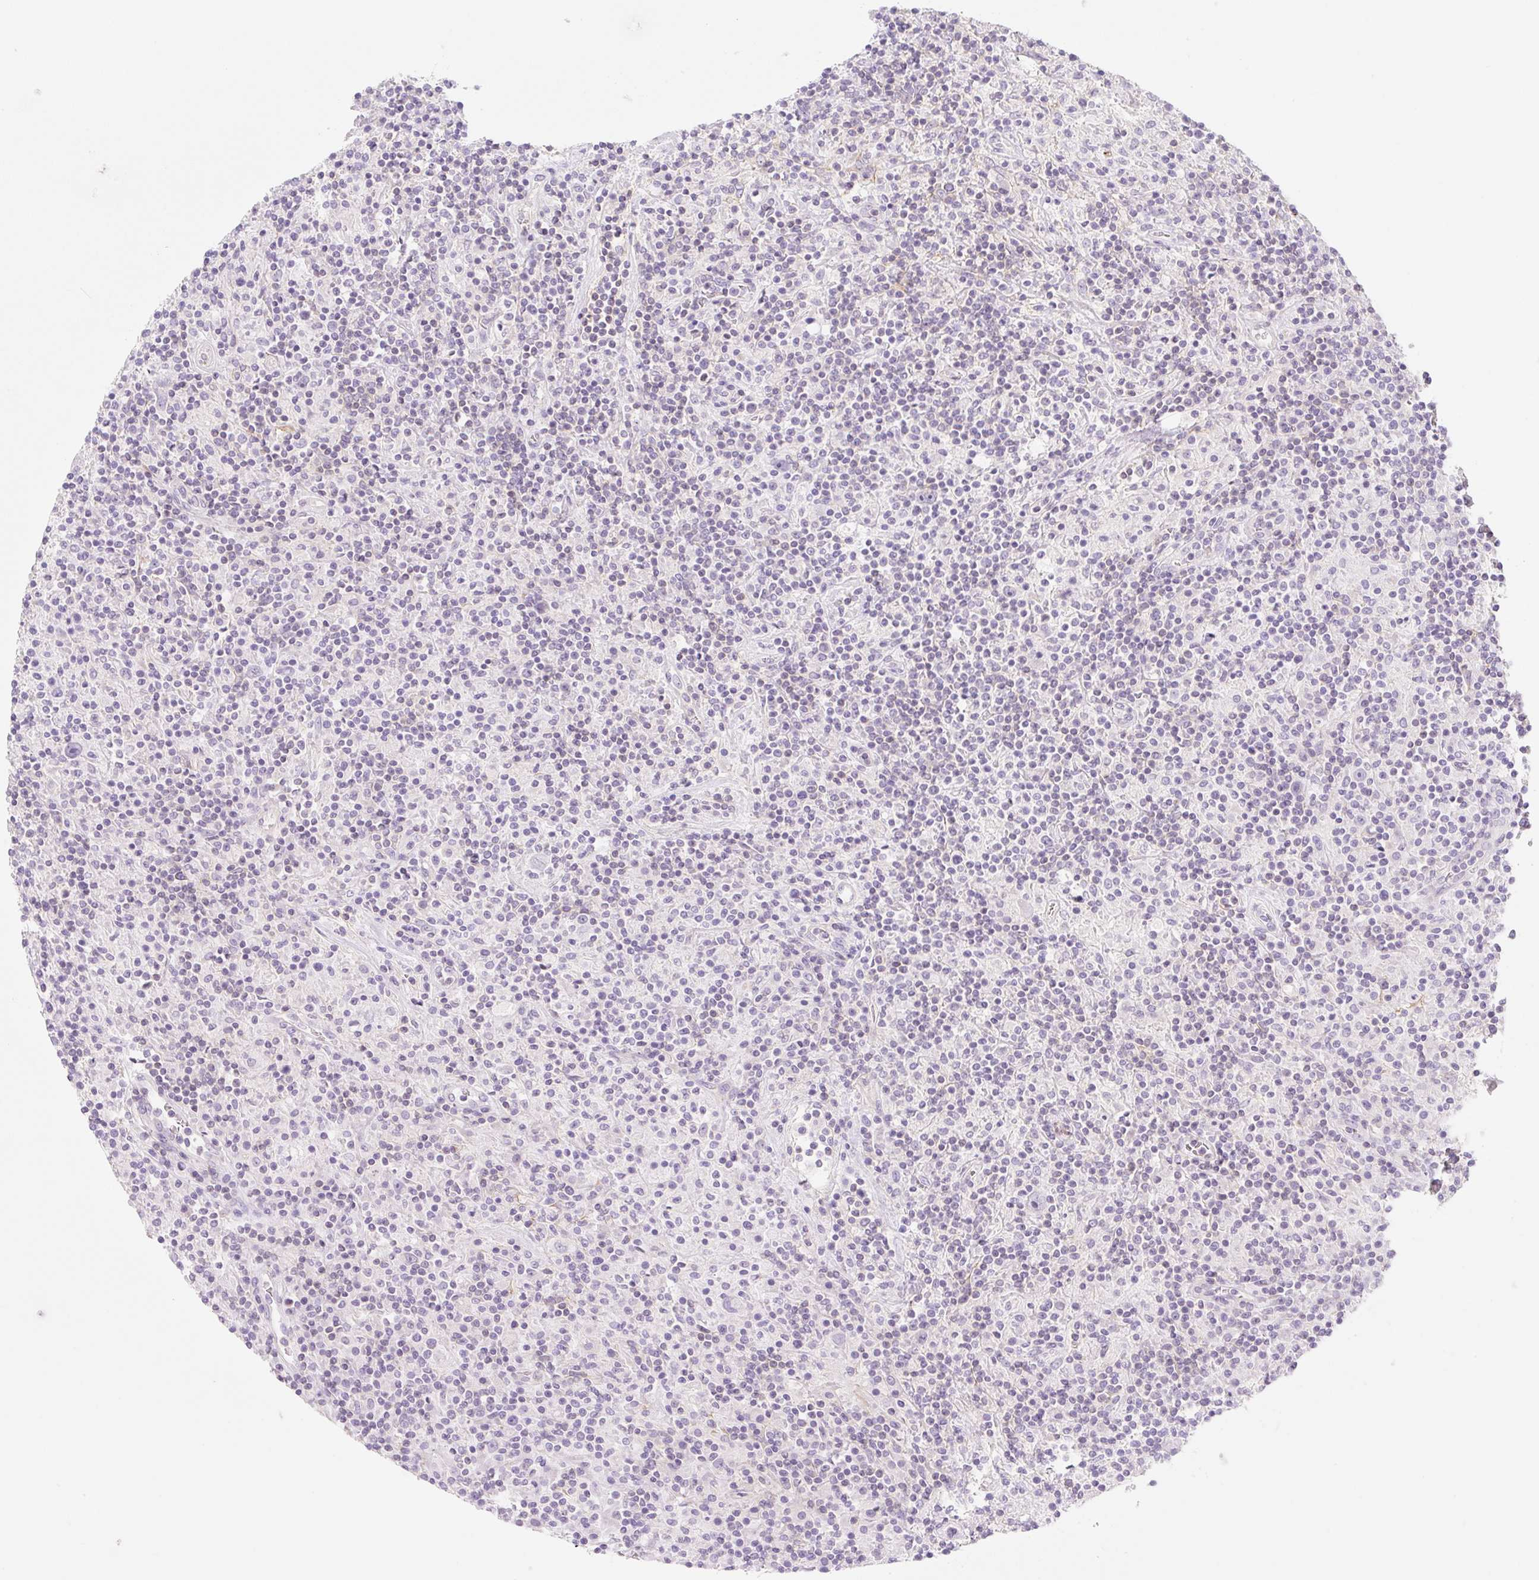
{"staining": {"intensity": "negative", "quantity": "none", "location": "none"}, "tissue": "lymphoma", "cell_type": "Tumor cells", "image_type": "cancer", "snomed": [{"axis": "morphology", "description": "Hodgkin's disease, NOS"}, {"axis": "topography", "description": "Lymph node"}], "caption": "An image of human Hodgkin's disease is negative for staining in tumor cells.", "gene": "LYVE1", "patient": {"sex": "male", "age": 70}}